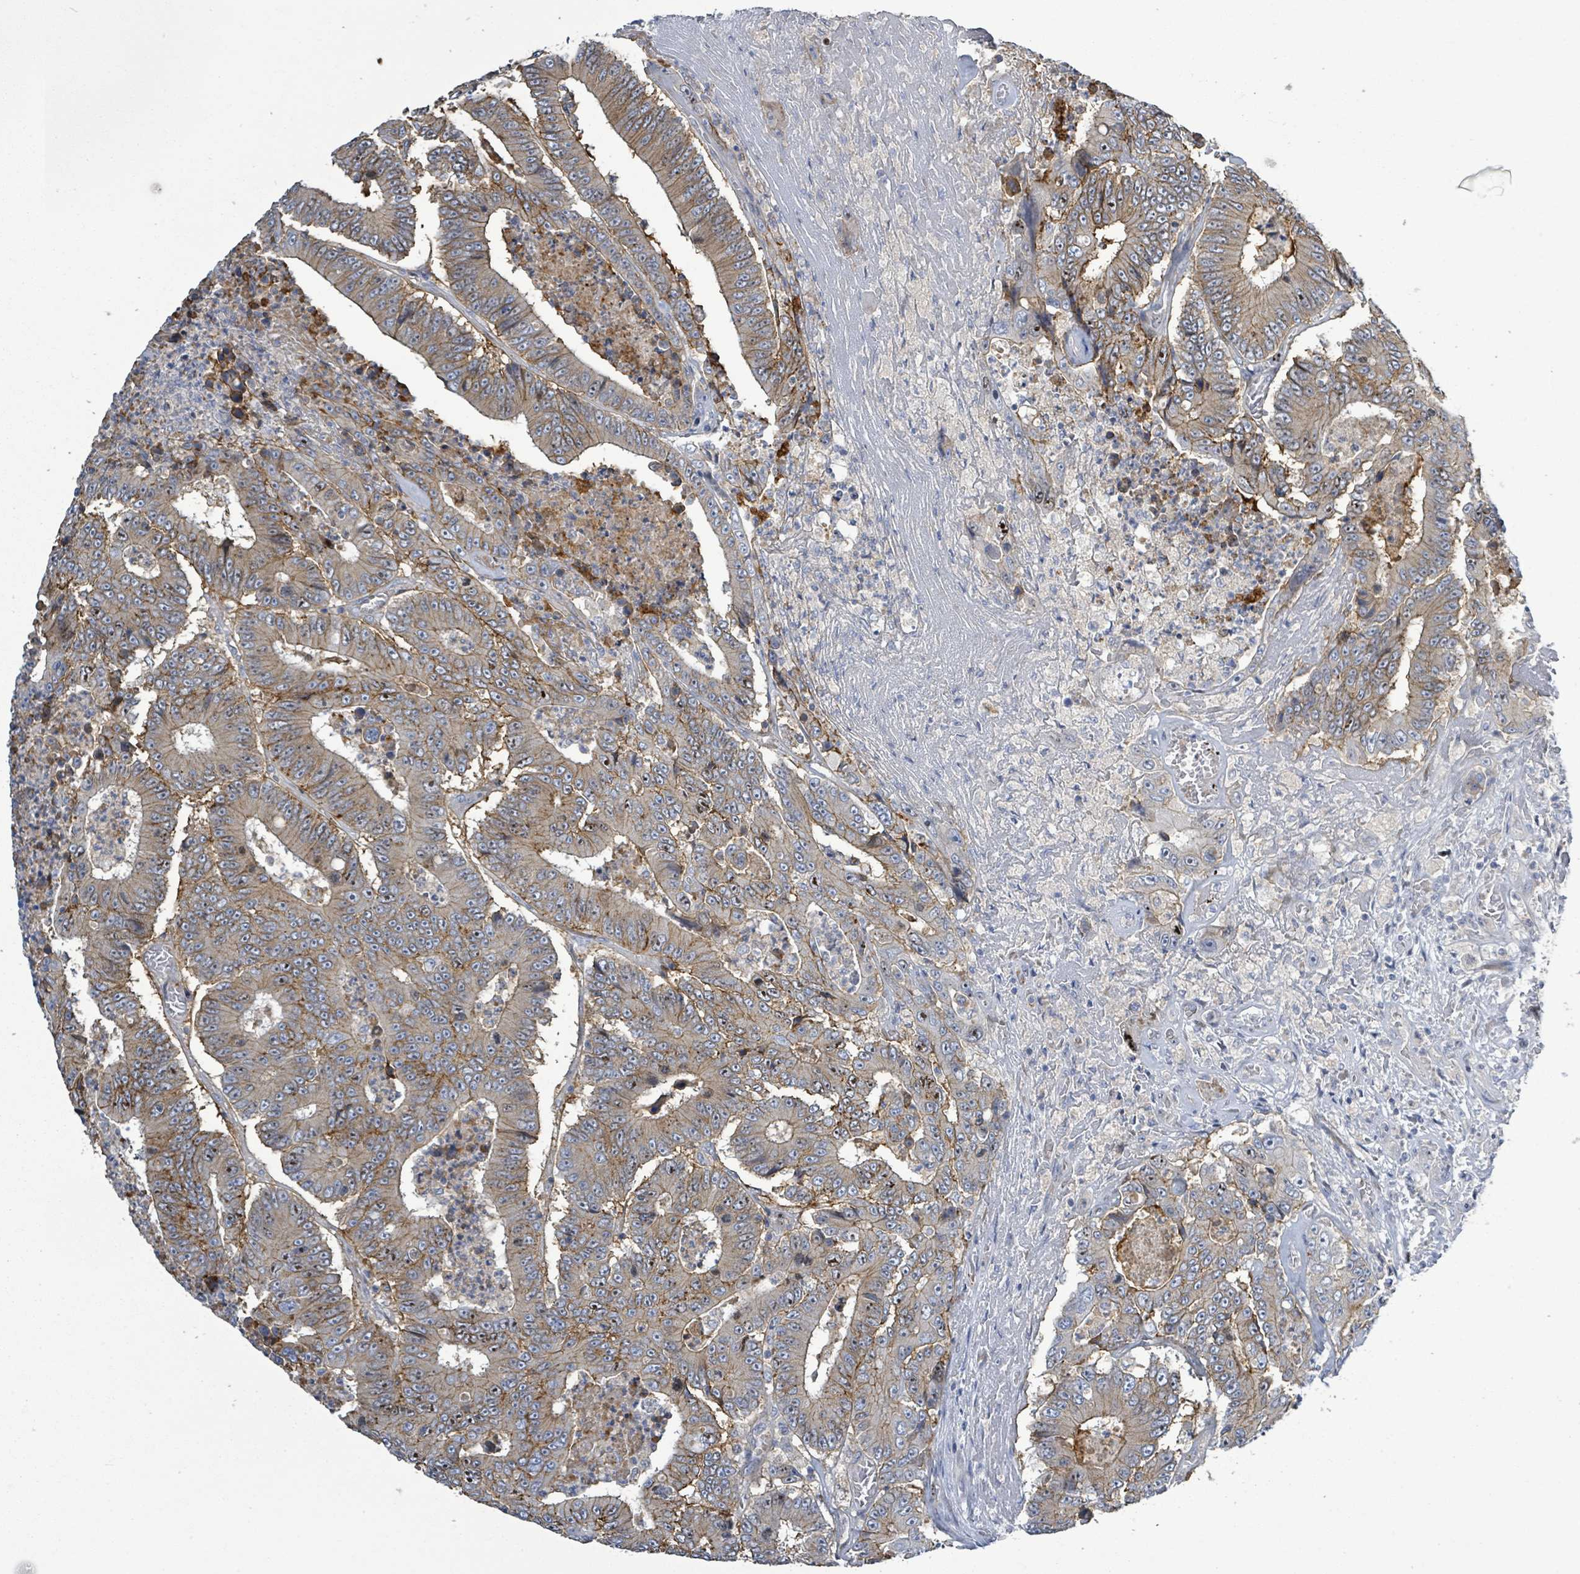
{"staining": {"intensity": "moderate", "quantity": "25%-75%", "location": "cytoplasmic/membranous"}, "tissue": "colorectal cancer", "cell_type": "Tumor cells", "image_type": "cancer", "snomed": [{"axis": "morphology", "description": "Adenocarcinoma, NOS"}, {"axis": "topography", "description": "Colon"}], "caption": "Immunohistochemistry histopathology image of neoplastic tissue: human colorectal cancer (adenocarcinoma) stained using IHC reveals medium levels of moderate protein expression localized specifically in the cytoplasmic/membranous of tumor cells, appearing as a cytoplasmic/membranous brown color.", "gene": "KRAS", "patient": {"sex": "male", "age": 83}}